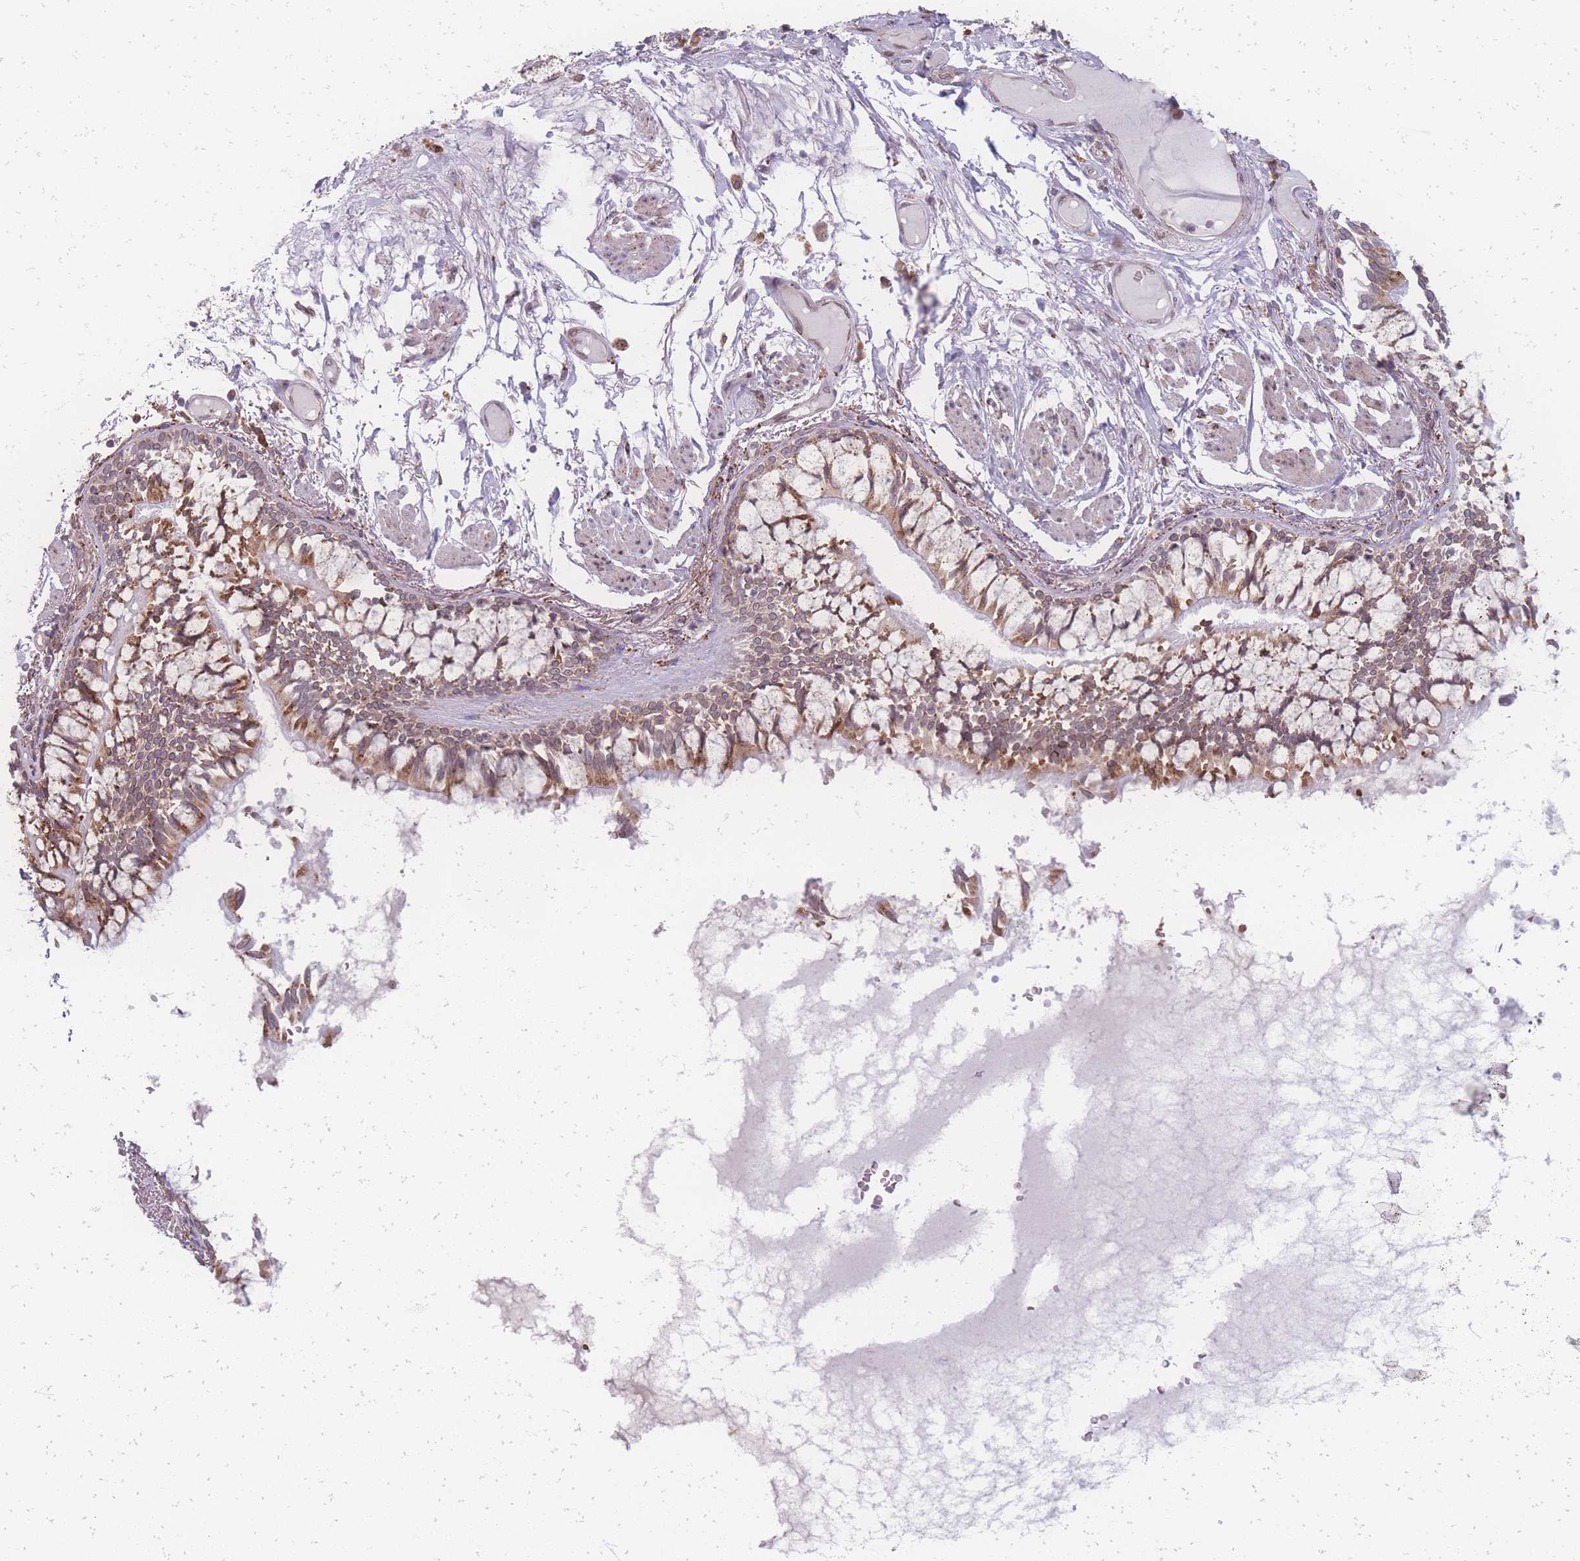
{"staining": {"intensity": "moderate", "quantity": "25%-75%", "location": "cytoplasmic/membranous,nuclear"}, "tissue": "bronchus", "cell_type": "Respiratory epithelial cells", "image_type": "normal", "snomed": [{"axis": "morphology", "description": "Normal tissue, NOS"}, {"axis": "topography", "description": "Bronchus"}], "caption": "The histopathology image reveals staining of normal bronchus, revealing moderate cytoplasmic/membranous,nuclear protein expression (brown color) within respiratory epithelial cells. The staining was performed using DAB (3,3'-diaminobenzidine), with brown indicating positive protein expression. Nuclei are stained blue with hematoxylin.", "gene": "ZC3H13", "patient": {"sex": "male", "age": 70}}